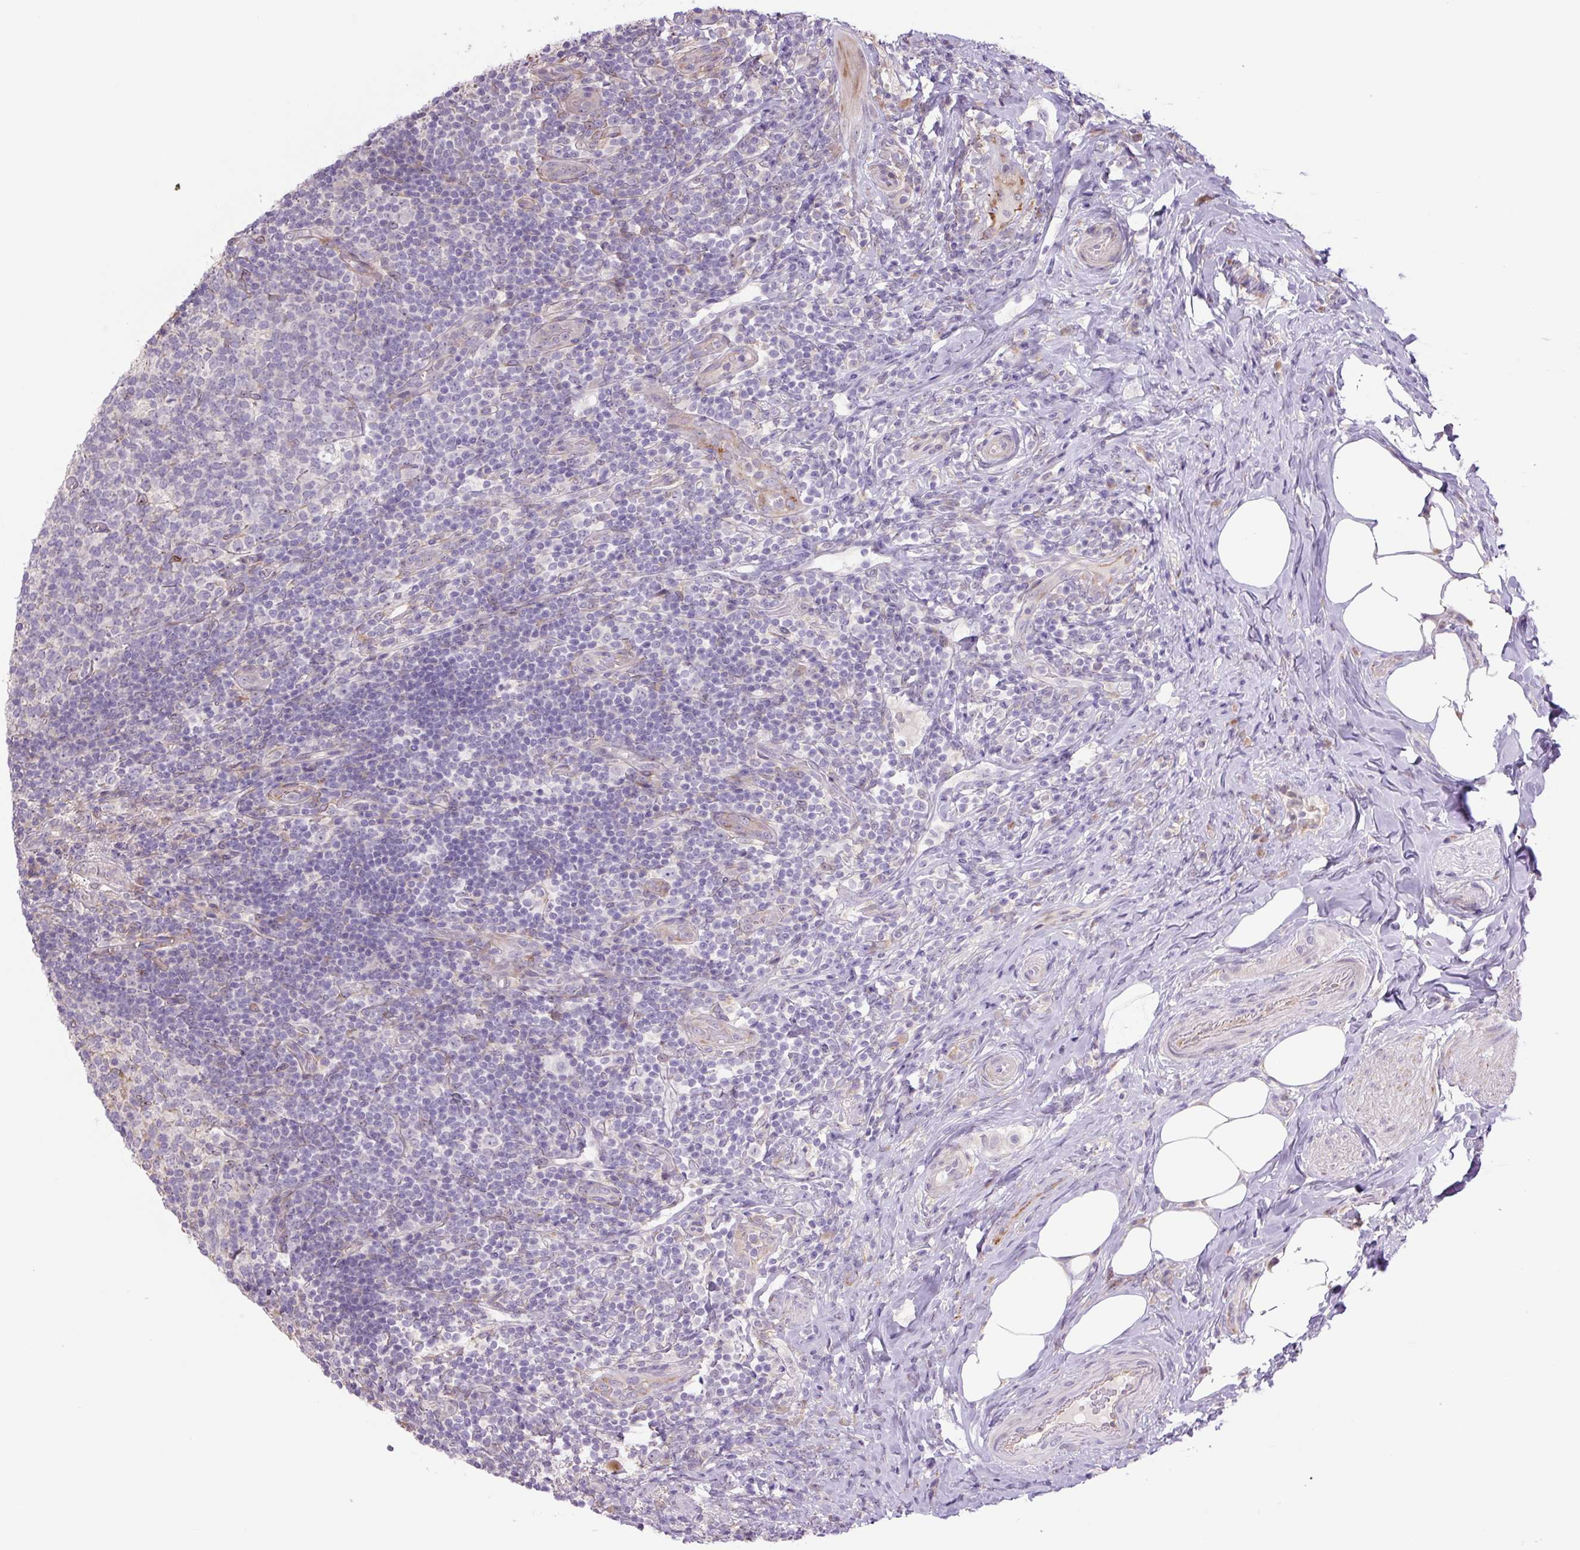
{"staining": {"intensity": "negative", "quantity": "none", "location": "none"}, "tissue": "appendix", "cell_type": "Glandular cells", "image_type": "normal", "snomed": [{"axis": "morphology", "description": "Normal tissue, NOS"}, {"axis": "topography", "description": "Appendix"}], "caption": "Immunohistochemical staining of benign human appendix displays no significant staining in glandular cells. (DAB (3,3'-diaminobenzidine) immunohistochemistry (IHC) with hematoxylin counter stain).", "gene": "PLA2G4A", "patient": {"sex": "female", "age": 43}}